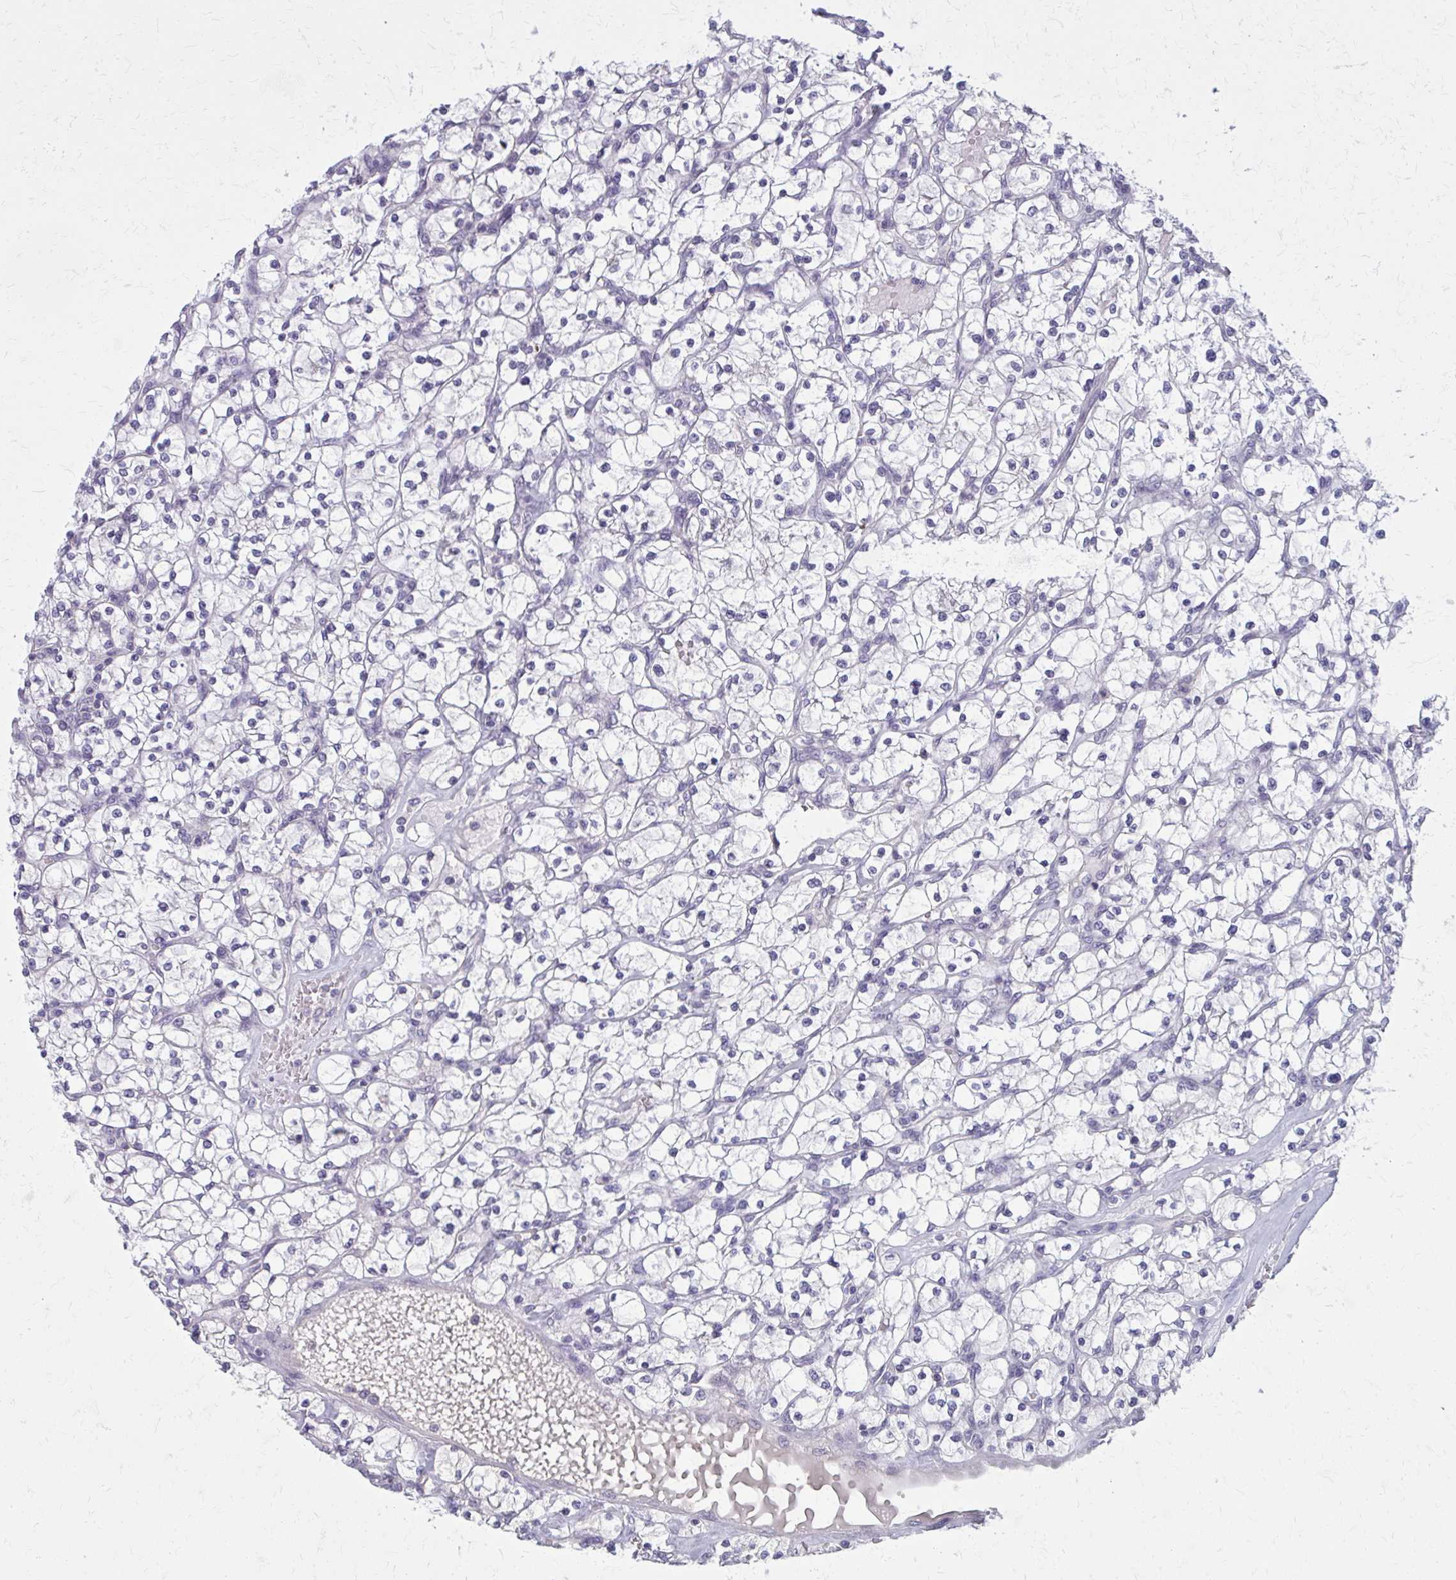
{"staining": {"intensity": "negative", "quantity": "none", "location": "none"}, "tissue": "renal cancer", "cell_type": "Tumor cells", "image_type": "cancer", "snomed": [{"axis": "morphology", "description": "Adenocarcinoma, NOS"}, {"axis": "topography", "description": "Kidney"}], "caption": "DAB (3,3'-diaminobenzidine) immunohistochemical staining of adenocarcinoma (renal) exhibits no significant positivity in tumor cells. Brightfield microscopy of immunohistochemistry (IHC) stained with DAB (brown) and hematoxylin (blue), captured at high magnification.", "gene": "OR4A47", "patient": {"sex": "female", "age": 64}}